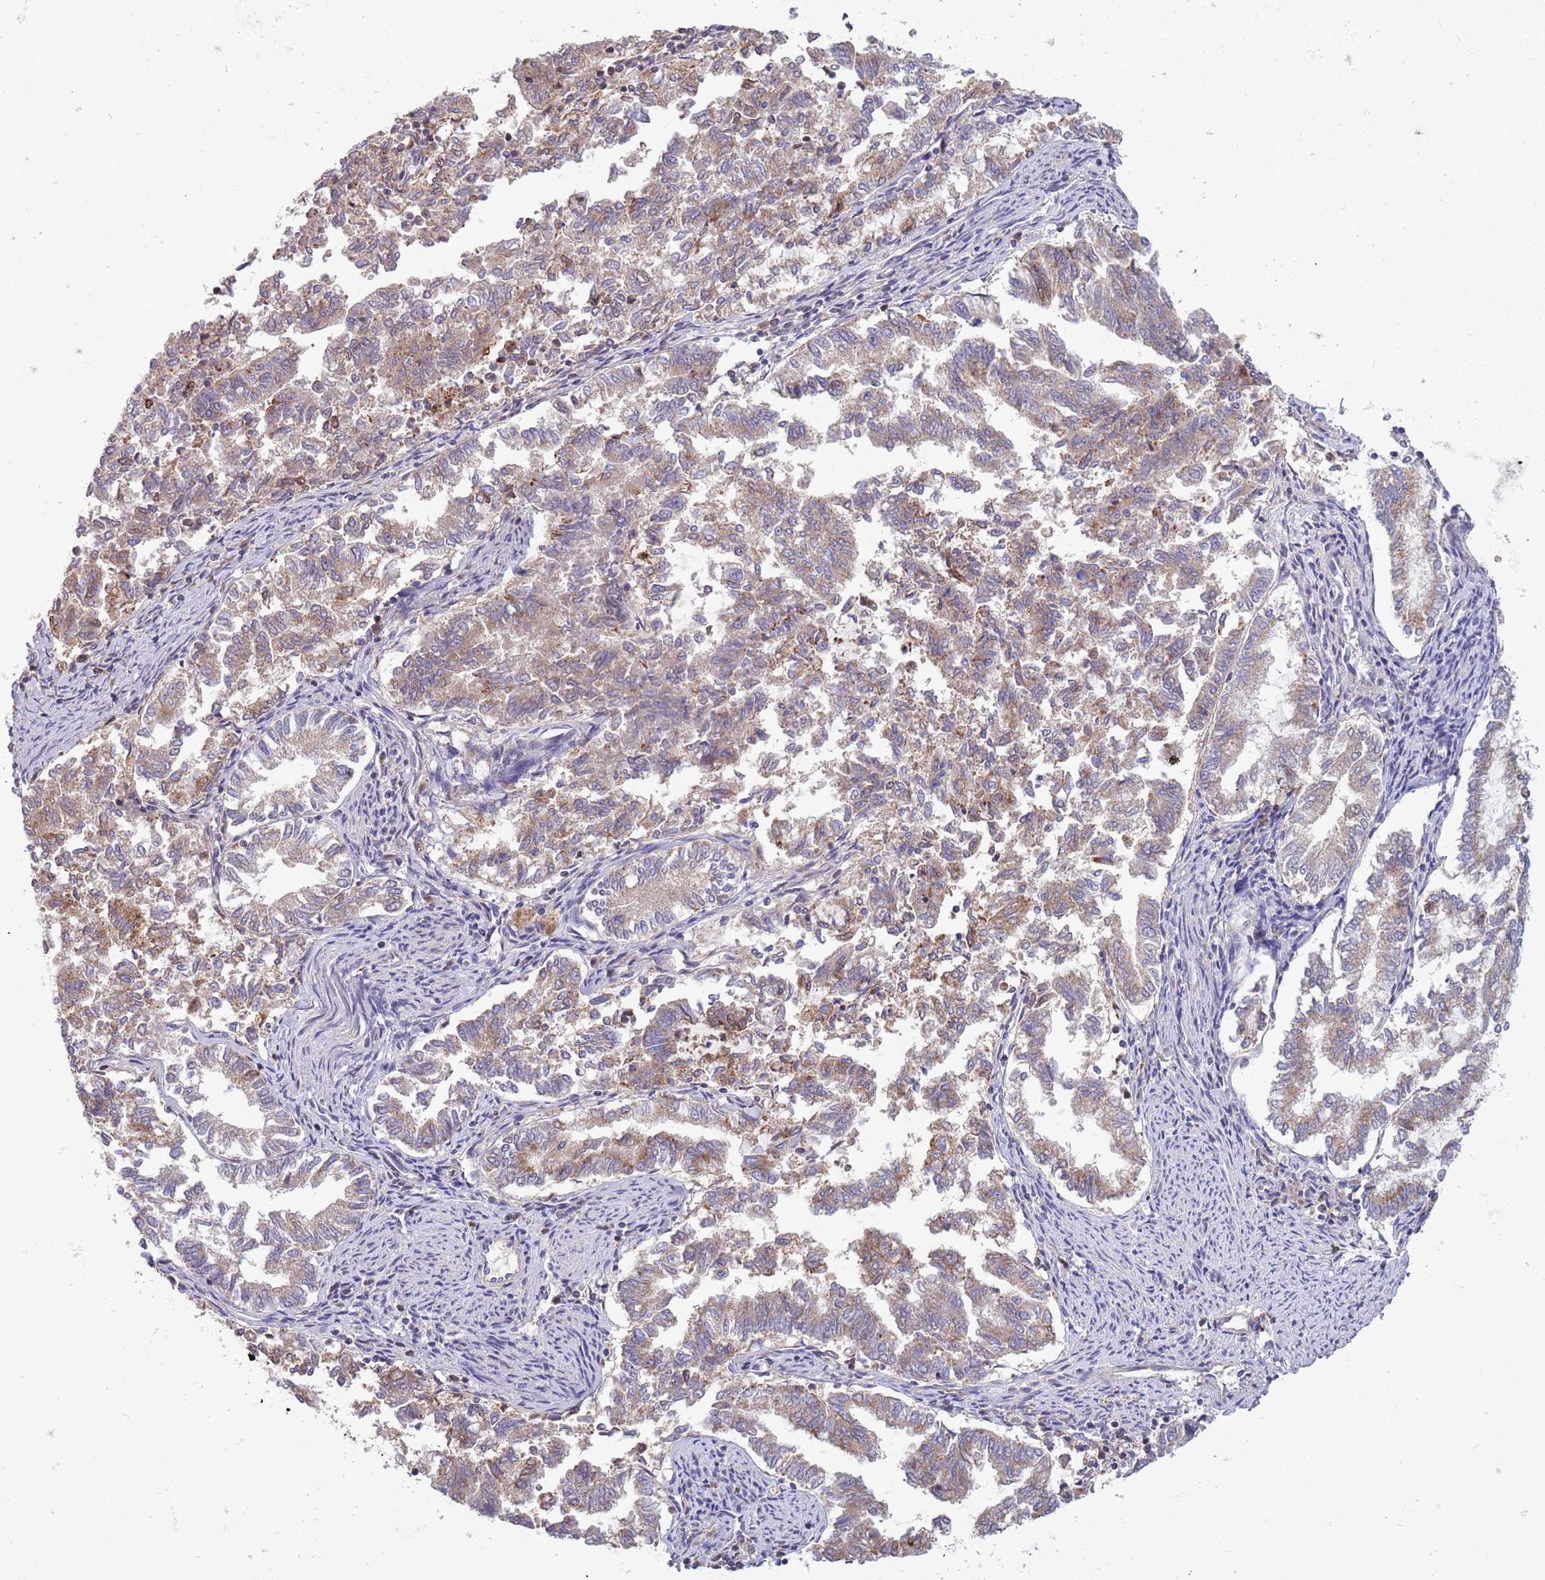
{"staining": {"intensity": "weak", "quantity": "25%-75%", "location": "cytoplasmic/membranous"}, "tissue": "endometrial cancer", "cell_type": "Tumor cells", "image_type": "cancer", "snomed": [{"axis": "morphology", "description": "Adenocarcinoma, NOS"}, {"axis": "topography", "description": "Endometrium"}], "caption": "Brown immunohistochemical staining in endometrial cancer shows weak cytoplasmic/membranous staining in about 25%-75% of tumor cells.", "gene": "CCNJL", "patient": {"sex": "female", "age": 79}}